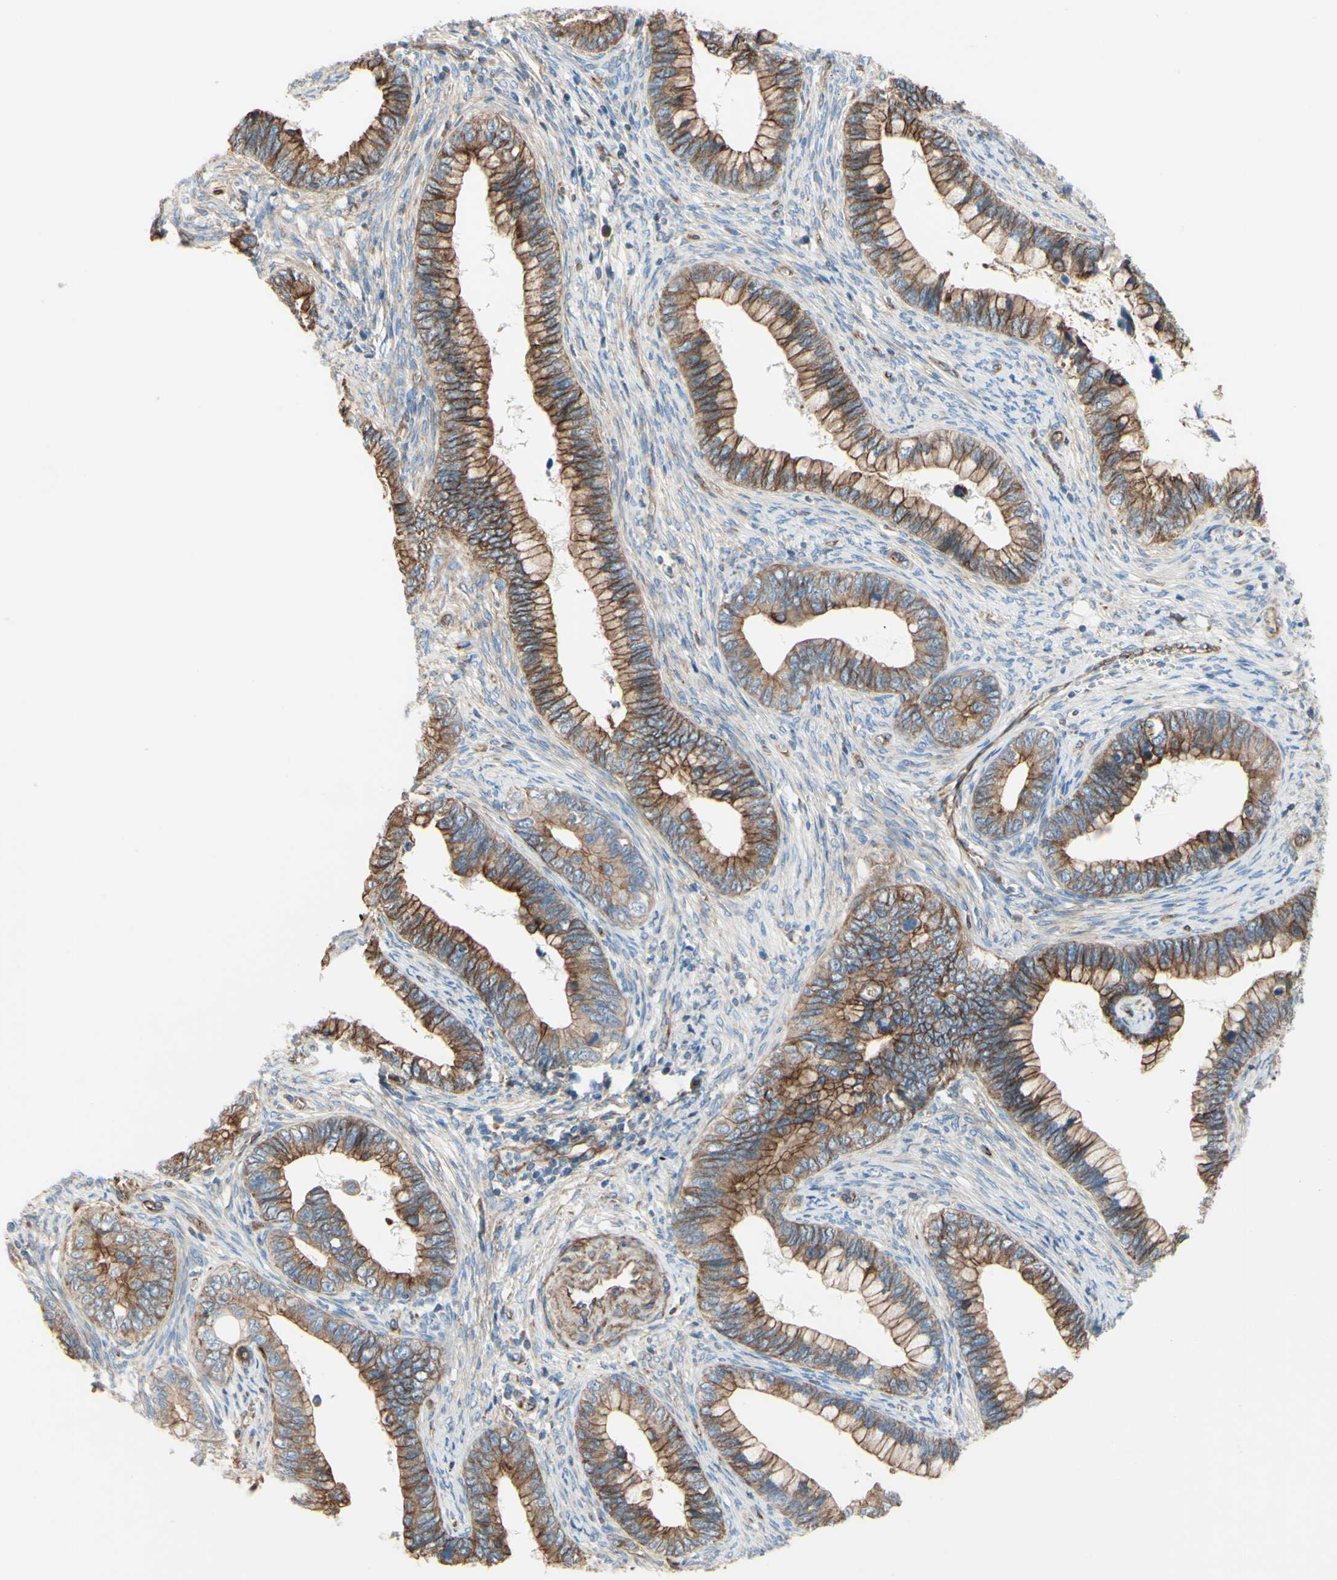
{"staining": {"intensity": "moderate", "quantity": ">75%", "location": "cytoplasmic/membranous"}, "tissue": "cervical cancer", "cell_type": "Tumor cells", "image_type": "cancer", "snomed": [{"axis": "morphology", "description": "Adenocarcinoma, NOS"}, {"axis": "topography", "description": "Cervix"}], "caption": "Tumor cells display medium levels of moderate cytoplasmic/membranous expression in approximately >75% of cells in cervical cancer (adenocarcinoma).", "gene": "ENDOD1", "patient": {"sex": "female", "age": 44}}